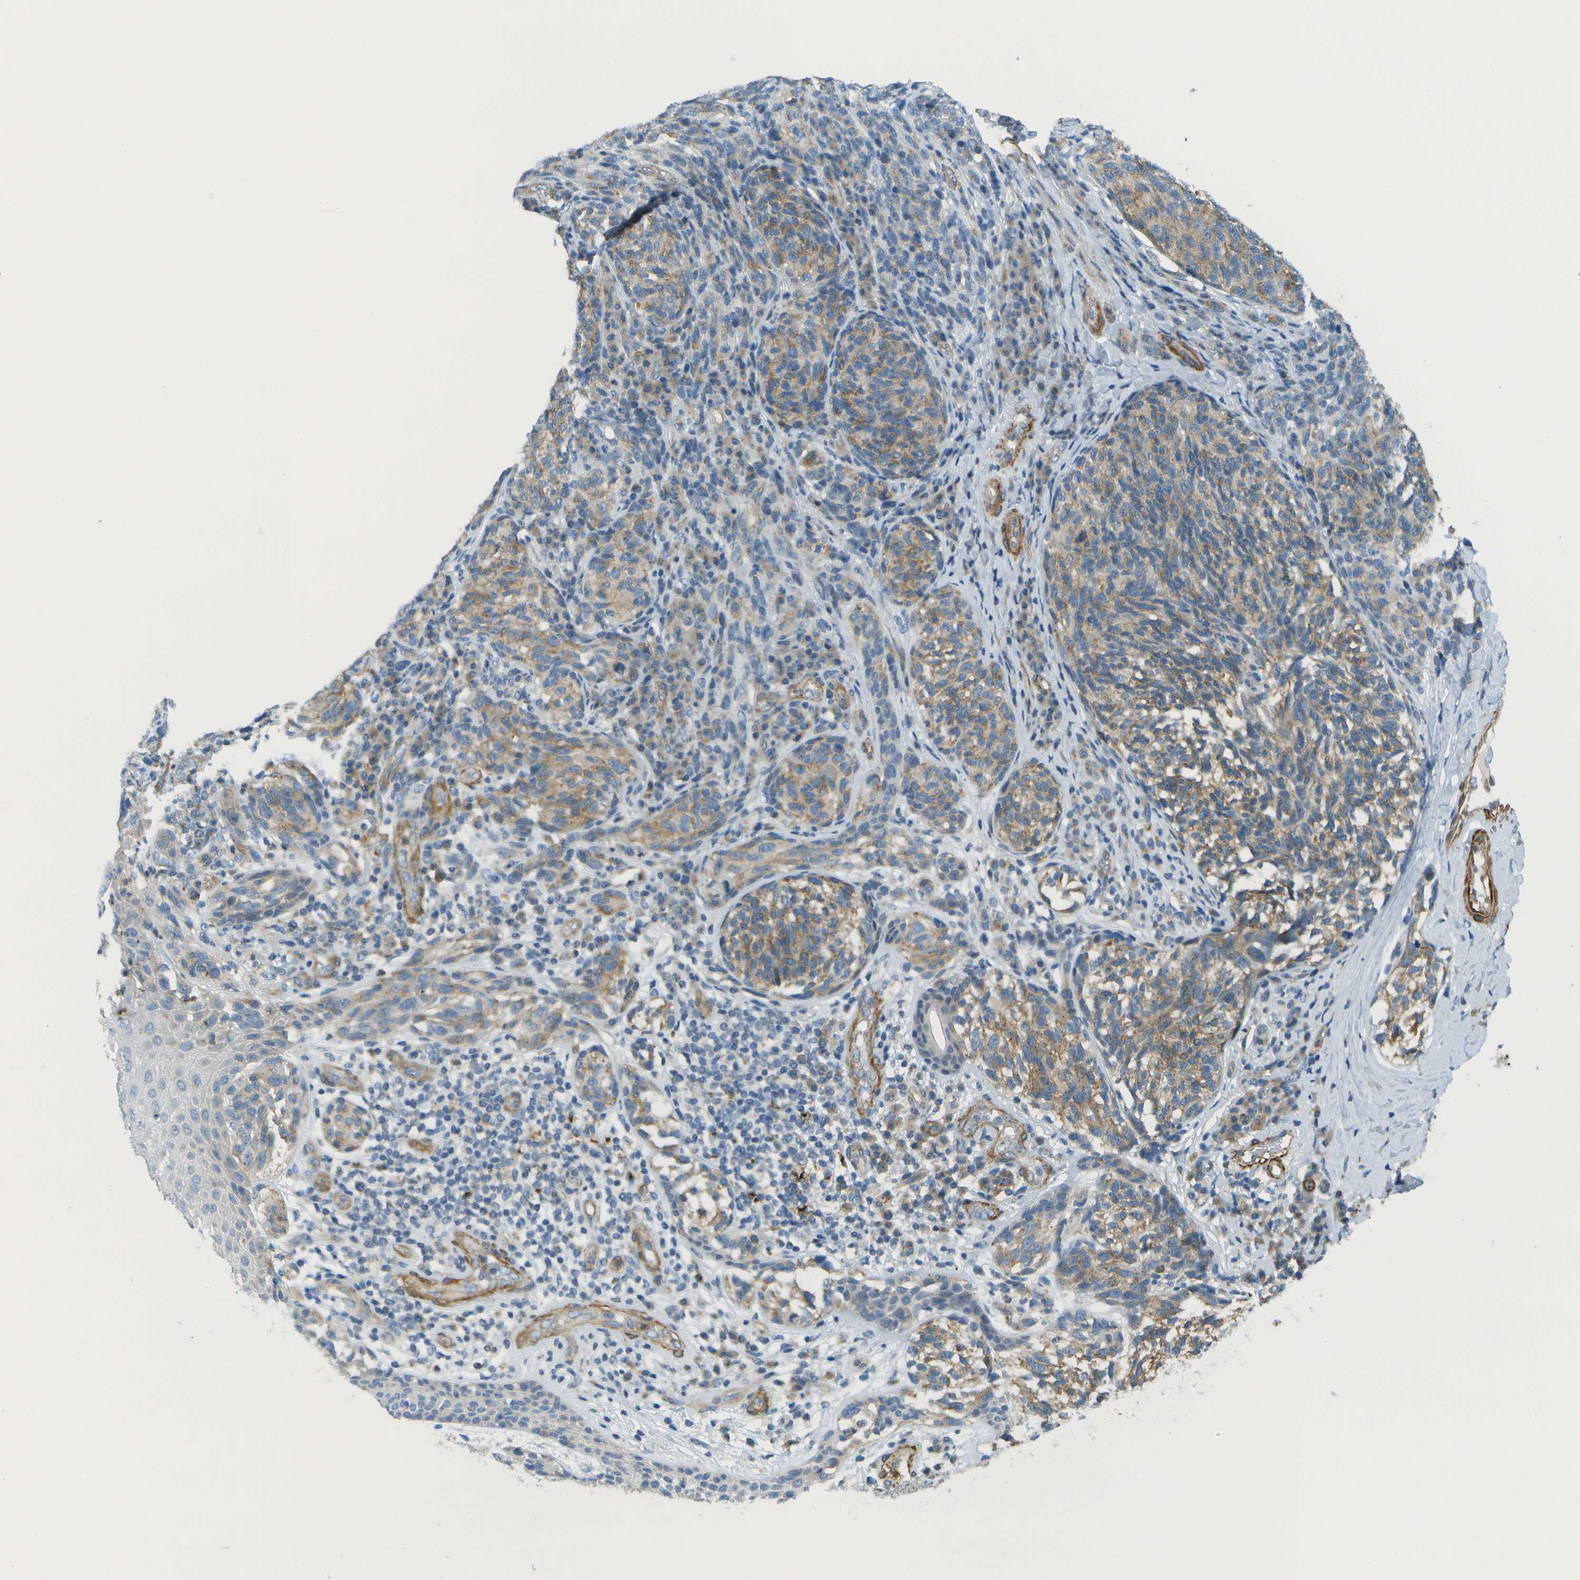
{"staining": {"intensity": "moderate", "quantity": ">75%", "location": "cytoplasmic/membranous"}, "tissue": "melanoma", "cell_type": "Tumor cells", "image_type": "cancer", "snomed": [{"axis": "morphology", "description": "Malignant melanoma, NOS"}, {"axis": "topography", "description": "Skin"}], "caption": "Protein expression by immunohistochemistry (IHC) shows moderate cytoplasmic/membranous expression in about >75% of tumor cells in malignant melanoma. The staining is performed using DAB brown chromogen to label protein expression. The nuclei are counter-stained blue using hematoxylin.", "gene": "MYH11", "patient": {"sex": "female", "age": 73}}